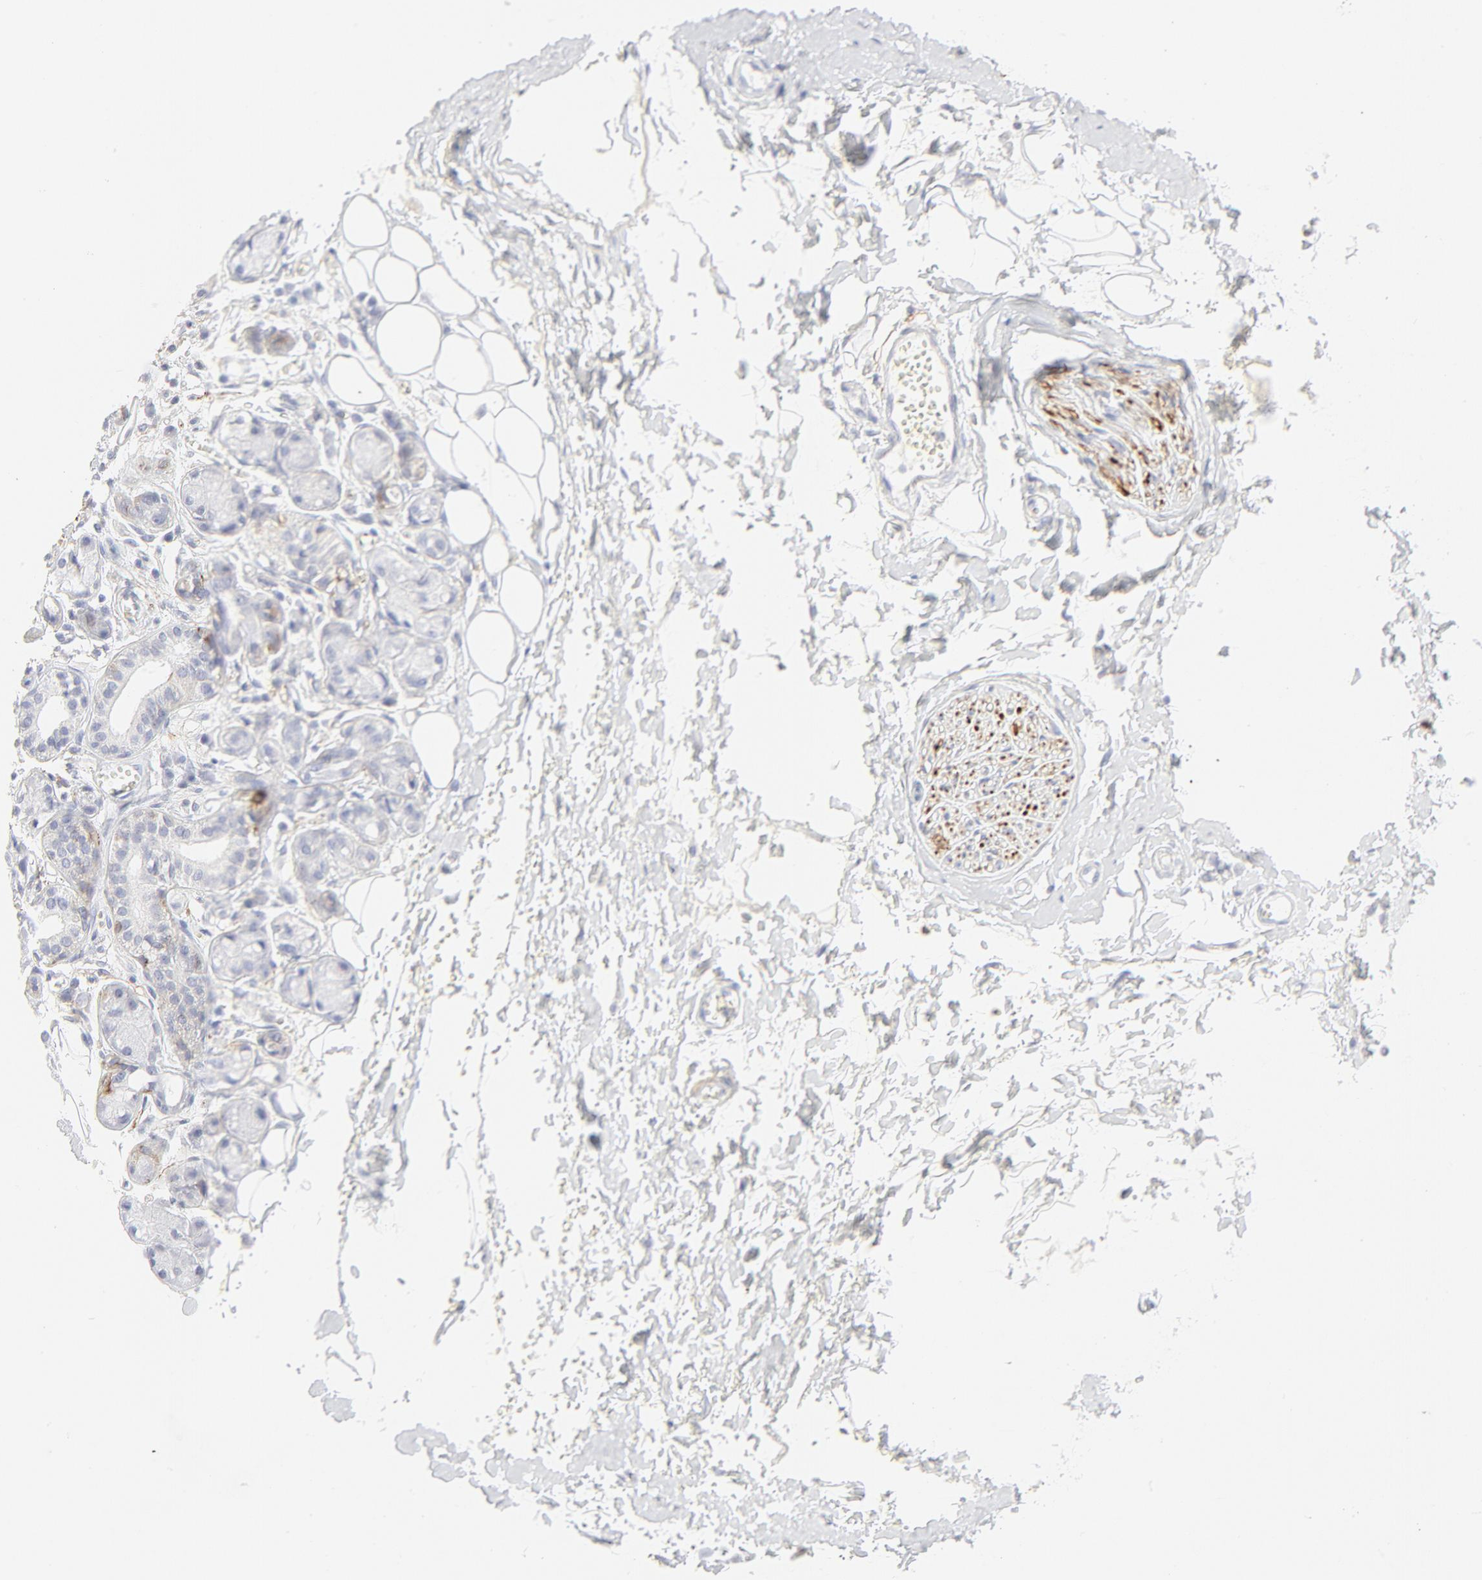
{"staining": {"intensity": "negative", "quantity": "none", "location": "none"}, "tissue": "adipose tissue", "cell_type": "Adipocytes", "image_type": "normal", "snomed": [{"axis": "morphology", "description": "Normal tissue, NOS"}, {"axis": "morphology", "description": "Inflammation, NOS"}, {"axis": "topography", "description": "Salivary gland"}, {"axis": "topography", "description": "Peripheral nerve tissue"}], "caption": "The histopathology image displays no staining of adipocytes in normal adipose tissue. Nuclei are stained in blue.", "gene": "CCR7", "patient": {"sex": "female", "age": 75}}